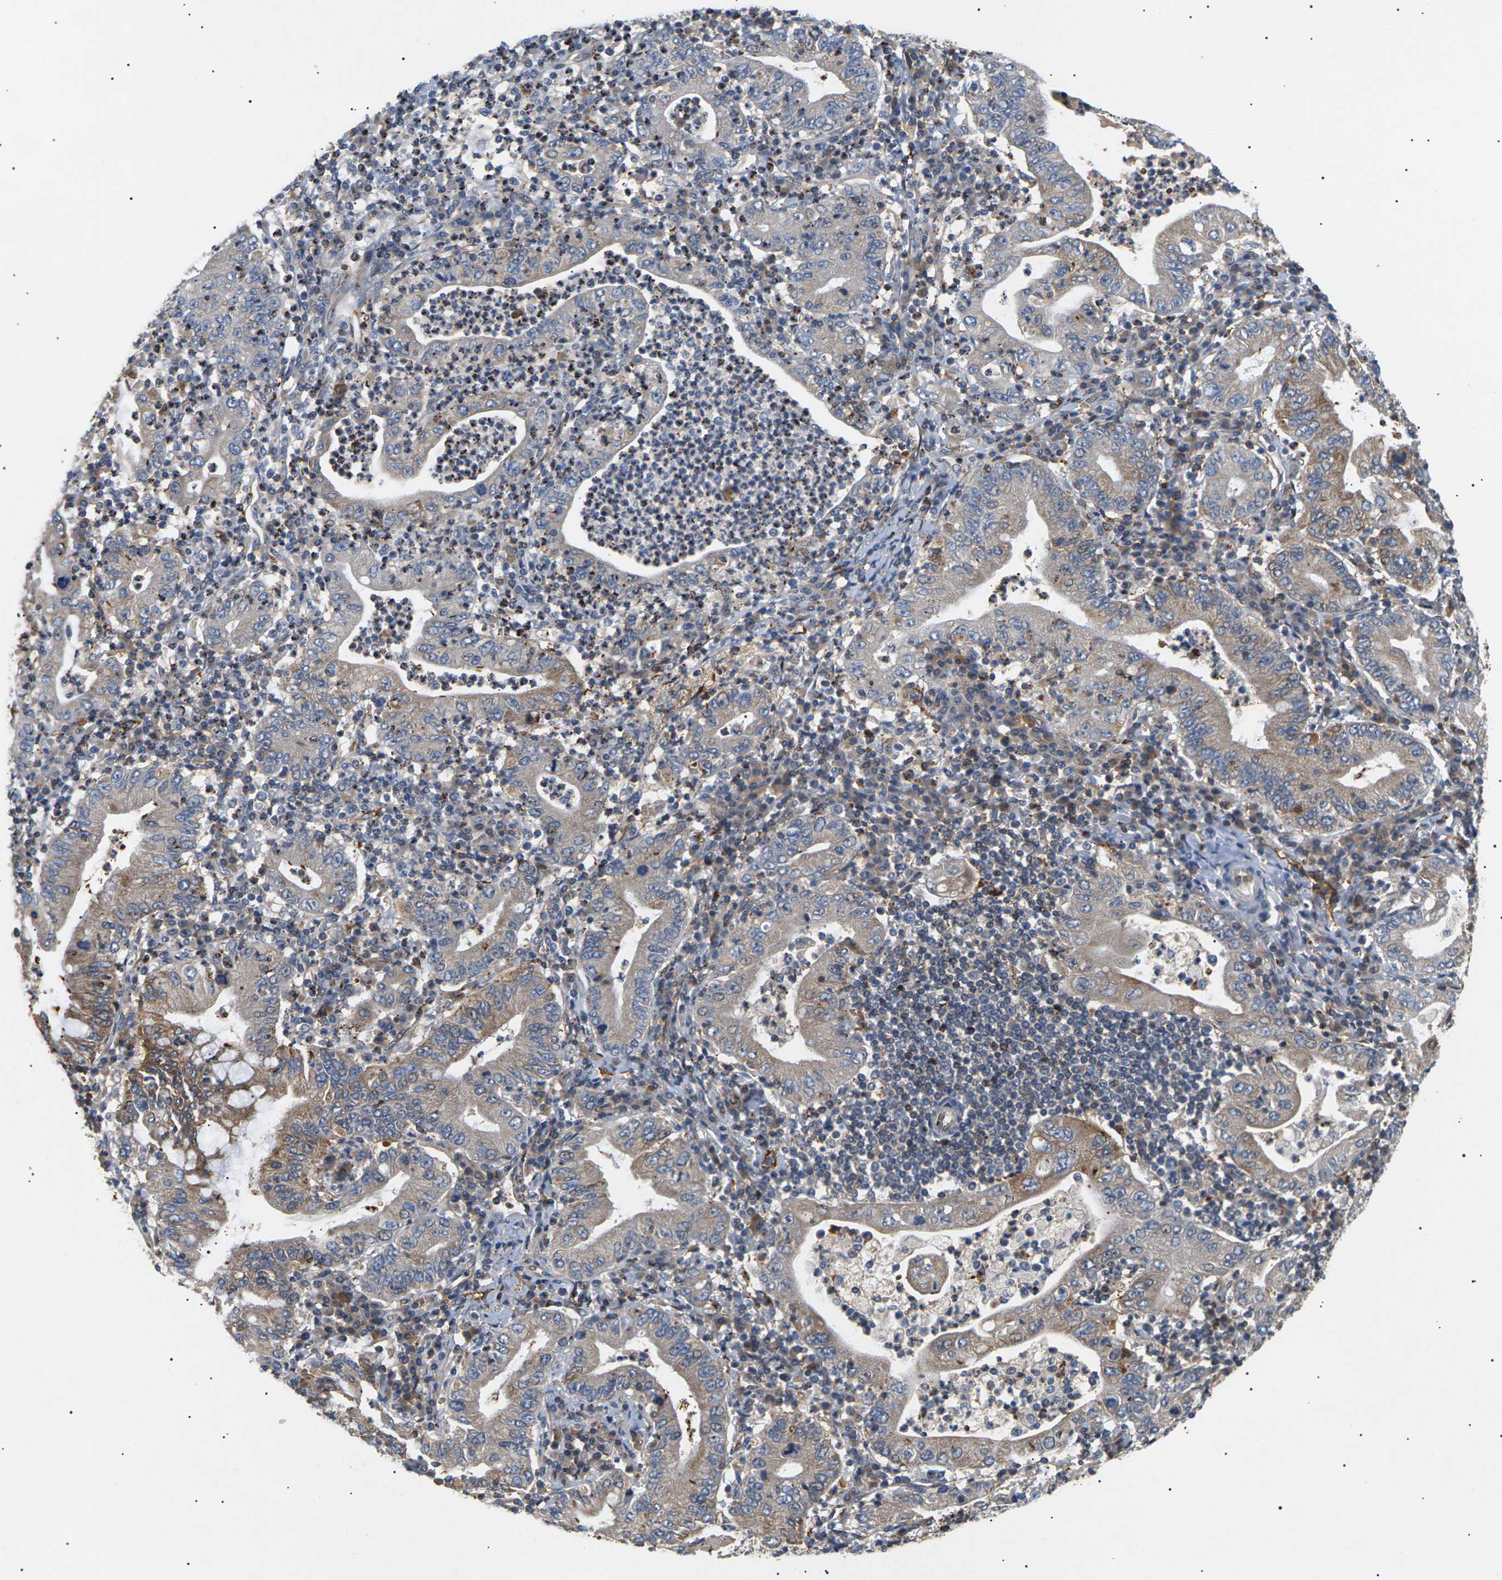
{"staining": {"intensity": "moderate", "quantity": "25%-75%", "location": "cytoplasmic/membranous"}, "tissue": "stomach cancer", "cell_type": "Tumor cells", "image_type": "cancer", "snomed": [{"axis": "morphology", "description": "Normal tissue, NOS"}, {"axis": "morphology", "description": "Adenocarcinoma, NOS"}, {"axis": "topography", "description": "Esophagus"}, {"axis": "topography", "description": "Stomach, upper"}, {"axis": "topography", "description": "Peripheral nerve tissue"}], "caption": "DAB immunohistochemical staining of human stomach cancer reveals moderate cytoplasmic/membranous protein positivity in approximately 25%-75% of tumor cells.", "gene": "TMTC4", "patient": {"sex": "male", "age": 62}}